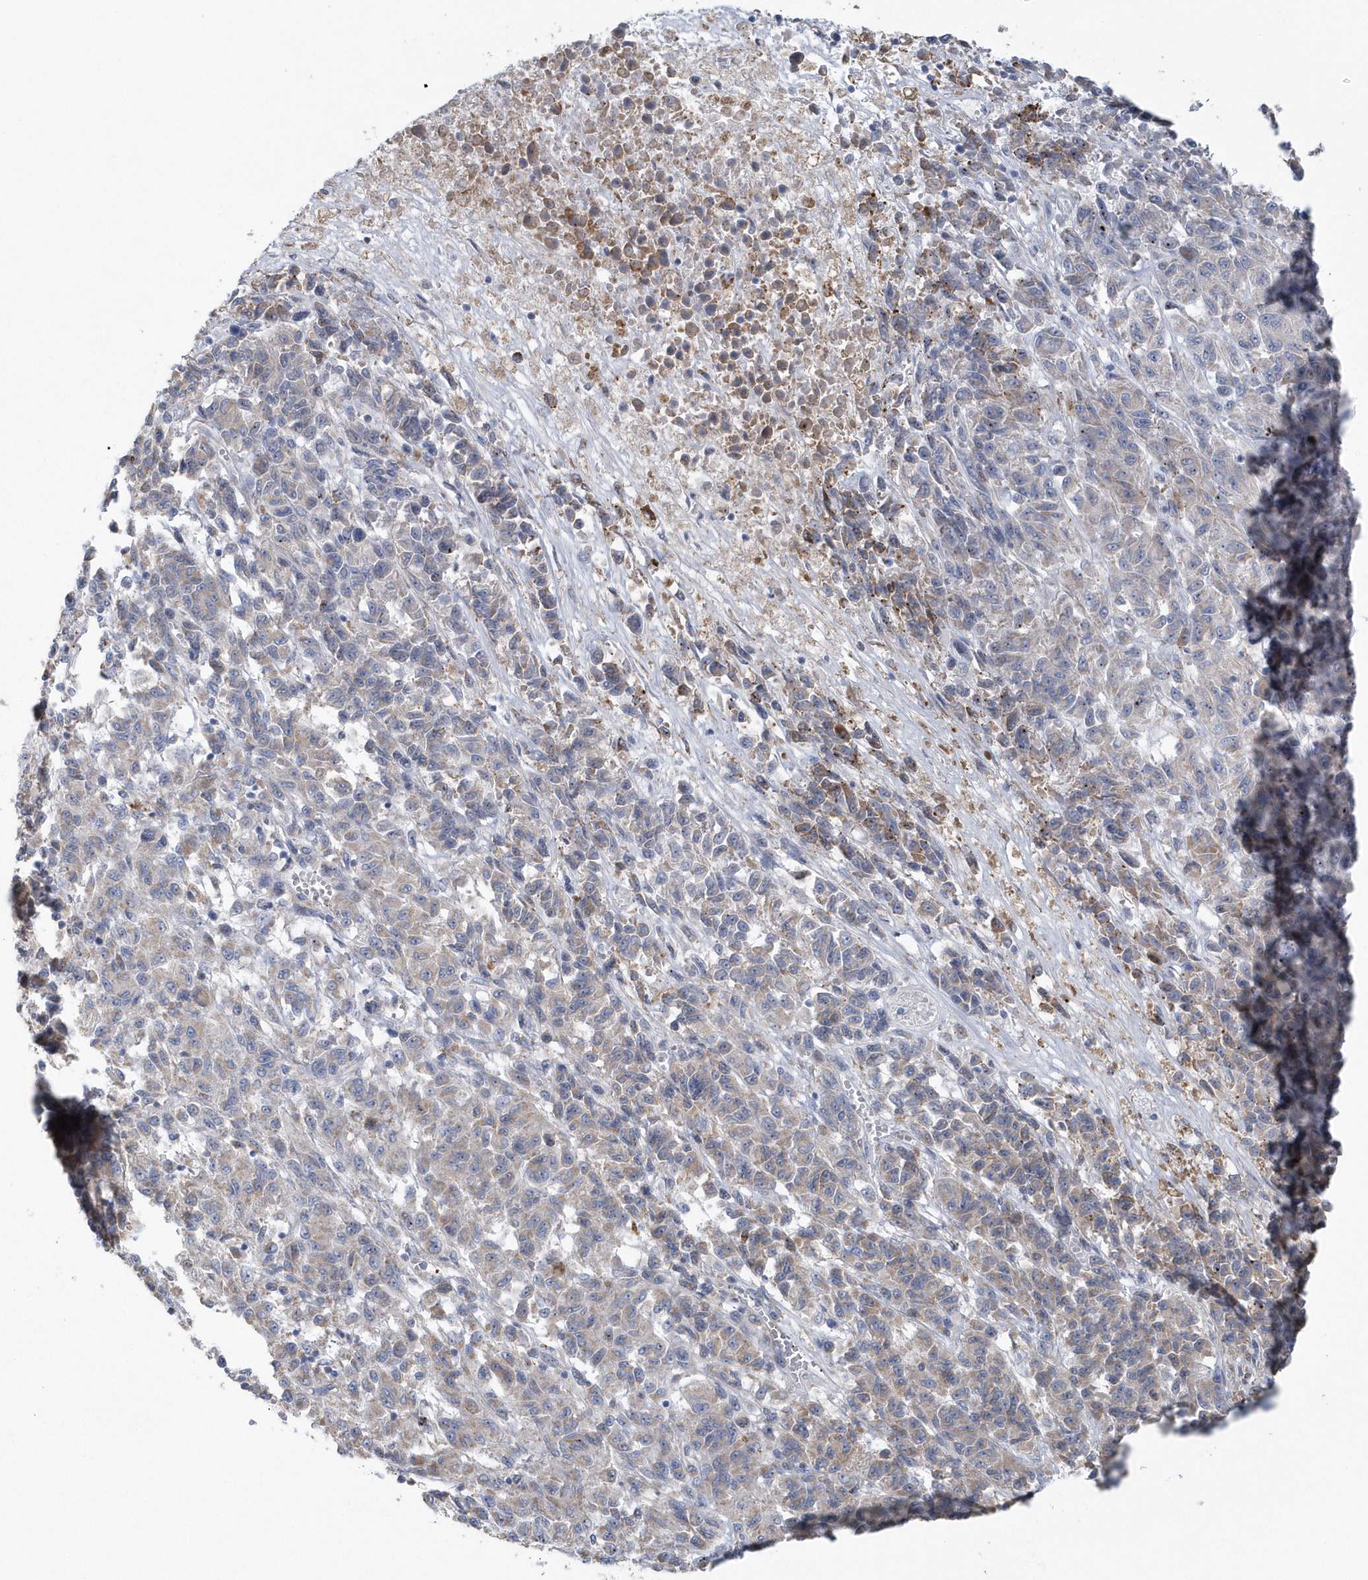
{"staining": {"intensity": "weak", "quantity": "<25%", "location": "cytoplasmic/membranous"}, "tissue": "melanoma", "cell_type": "Tumor cells", "image_type": "cancer", "snomed": [{"axis": "morphology", "description": "Malignant melanoma, Metastatic site"}, {"axis": "topography", "description": "Lung"}], "caption": "Immunohistochemical staining of melanoma exhibits no significant staining in tumor cells.", "gene": "SPATA18", "patient": {"sex": "male", "age": 64}}